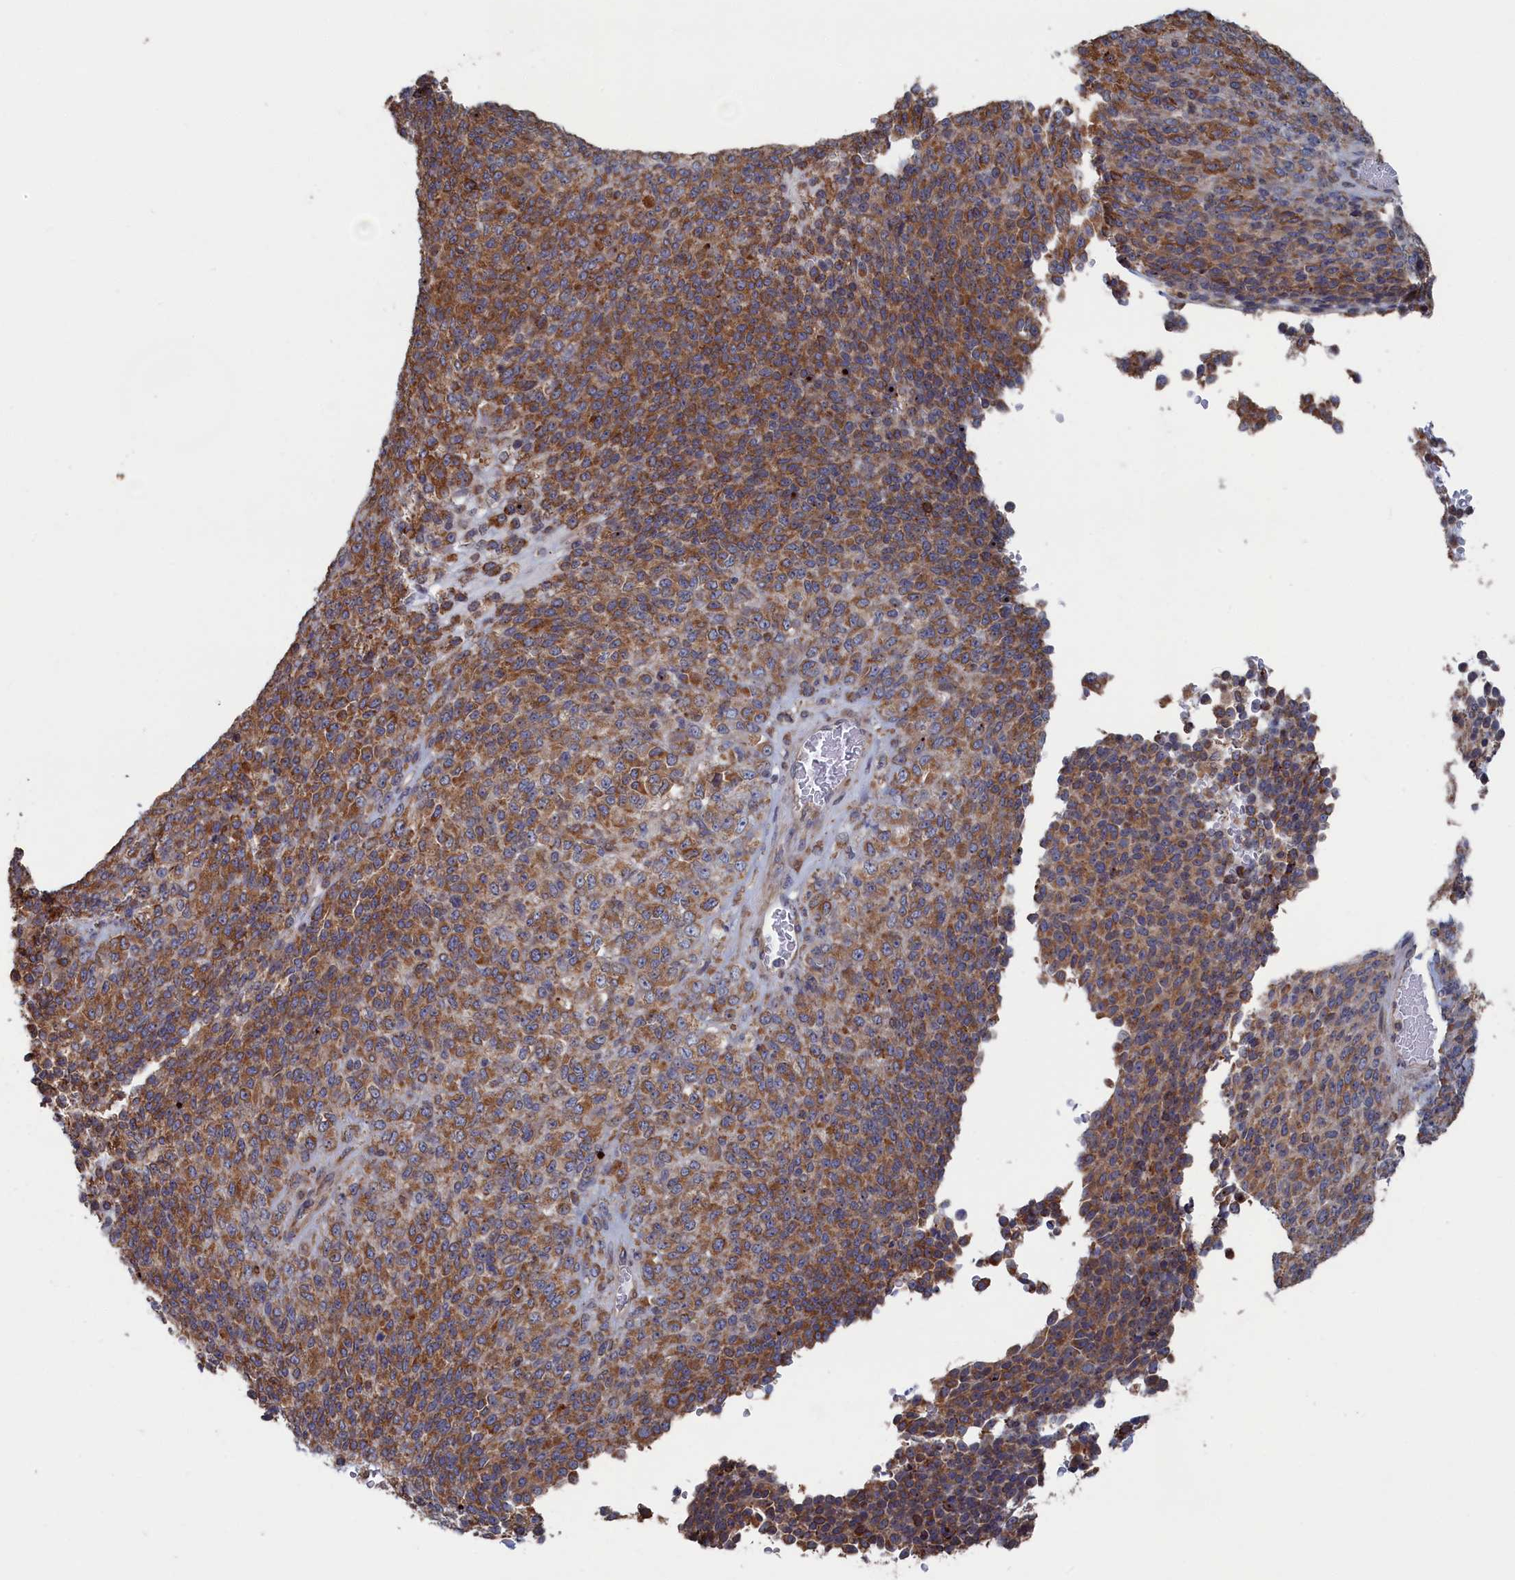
{"staining": {"intensity": "moderate", "quantity": ">75%", "location": "cytoplasmic/membranous"}, "tissue": "melanoma", "cell_type": "Tumor cells", "image_type": "cancer", "snomed": [{"axis": "morphology", "description": "Malignant melanoma, Metastatic site"}, {"axis": "topography", "description": "Brain"}], "caption": "Brown immunohistochemical staining in human melanoma exhibits moderate cytoplasmic/membranous positivity in approximately >75% of tumor cells. Using DAB (3,3'-diaminobenzidine) (brown) and hematoxylin (blue) stains, captured at high magnification using brightfield microscopy.", "gene": "BPIFB6", "patient": {"sex": "female", "age": 56}}